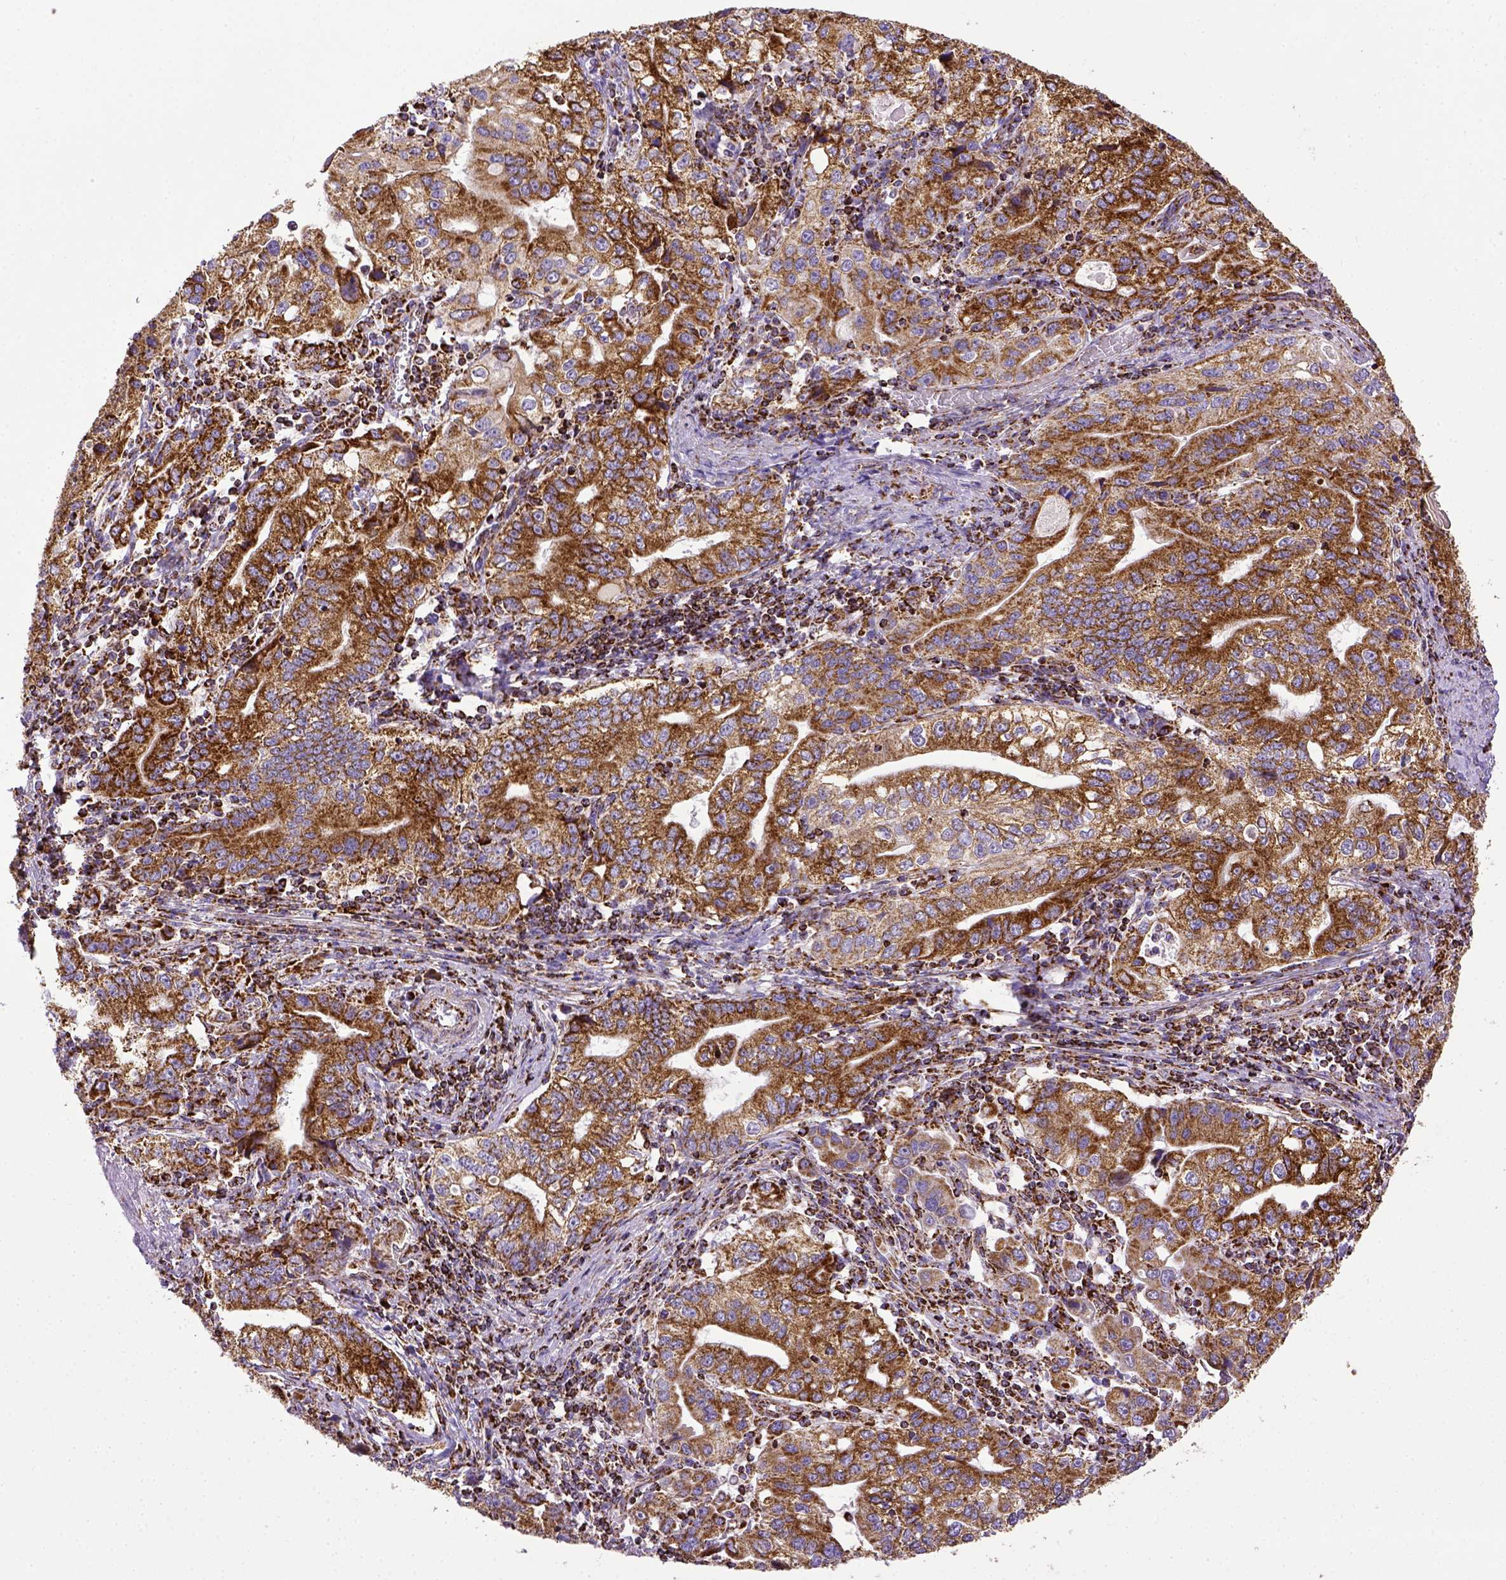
{"staining": {"intensity": "strong", "quantity": ">75%", "location": "cytoplasmic/membranous"}, "tissue": "stomach cancer", "cell_type": "Tumor cells", "image_type": "cancer", "snomed": [{"axis": "morphology", "description": "Adenocarcinoma, NOS"}, {"axis": "topography", "description": "Stomach, lower"}], "caption": "The image reveals staining of stomach cancer (adenocarcinoma), revealing strong cytoplasmic/membranous protein expression (brown color) within tumor cells. (Brightfield microscopy of DAB IHC at high magnification).", "gene": "MT-CO1", "patient": {"sex": "female", "age": 72}}